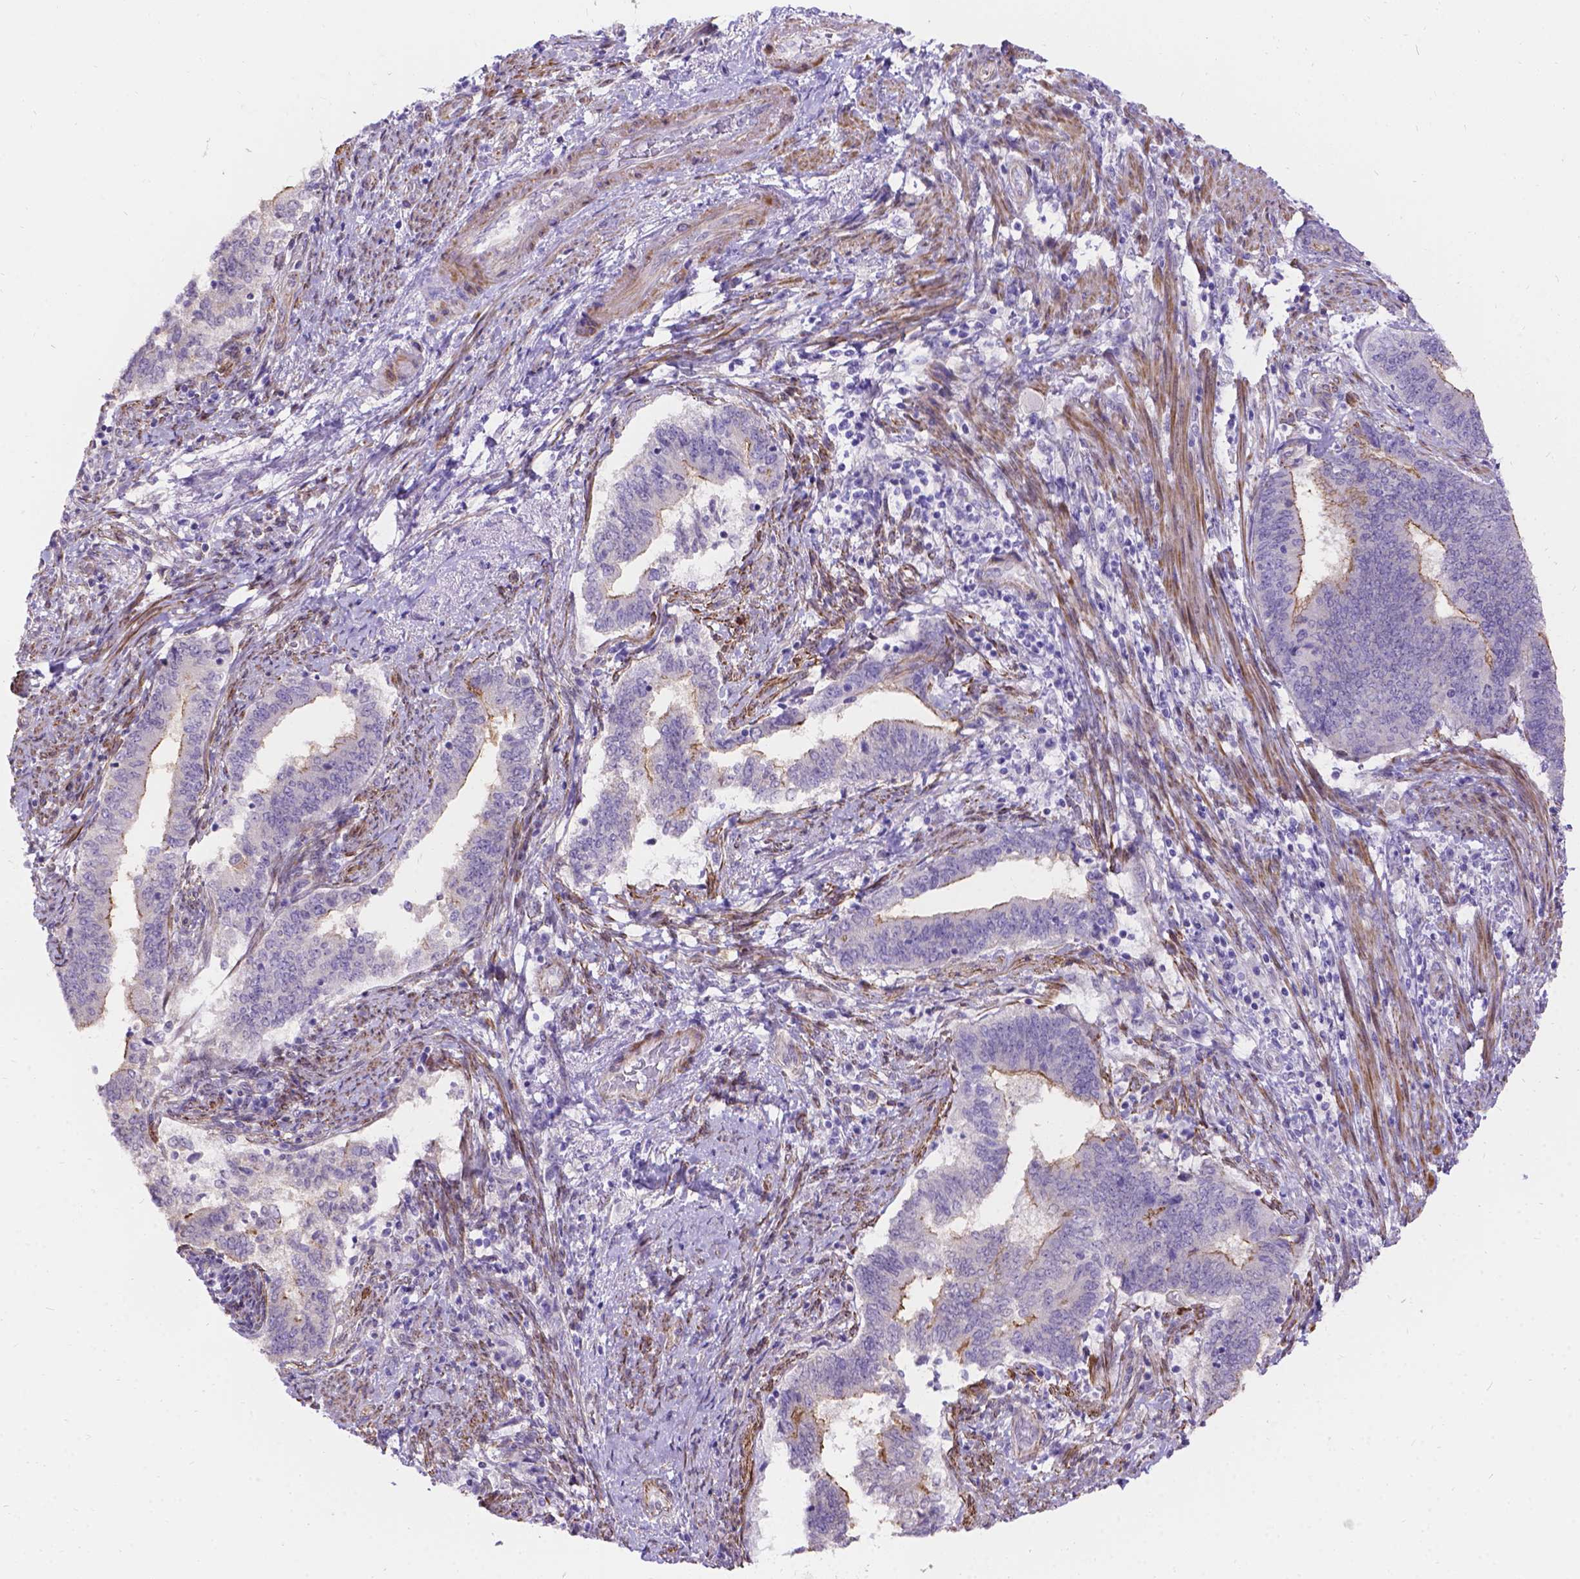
{"staining": {"intensity": "moderate", "quantity": "<25%", "location": "cytoplasmic/membranous"}, "tissue": "endometrial cancer", "cell_type": "Tumor cells", "image_type": "cancer", "snomed": [{"axis": "morphology", "description": "Adenocarcinoma, NOS"}, {"axis": "topography", "description": "Endometrium"}], "caption": "A brown stain labels moderate cytoplasmic/membranous staining of a protein in endometrial cancer (adenocarcinoma) tumor cells.", "gene": "PALS1", "patient": {"sex": "female", "age": 65}}